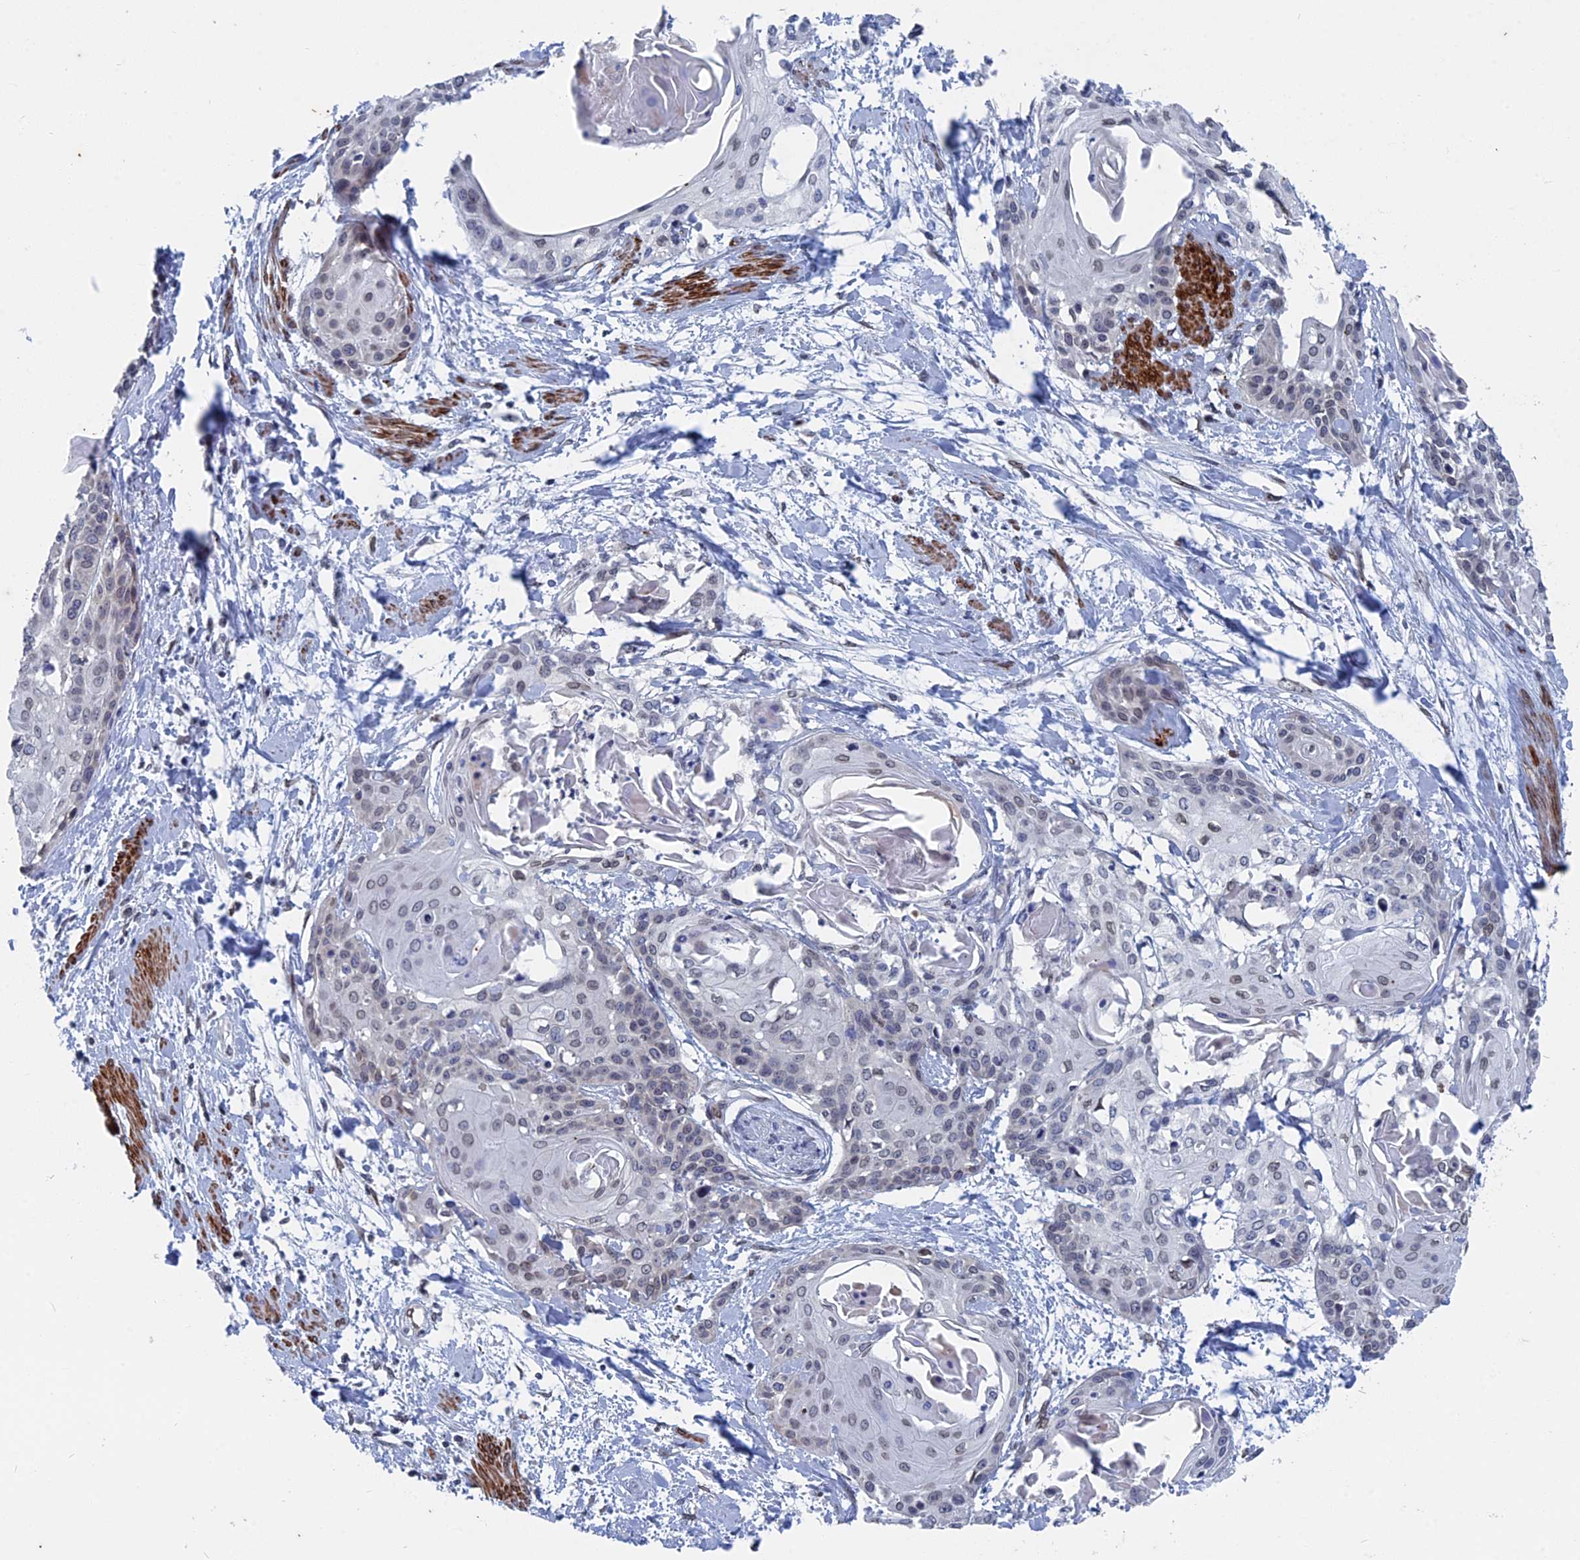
{"staining": {"intensity": "negative", "quantity": "none", "location": "none"}, "tissue": "cervical cancer", "cell_type": "Tumor cells", "image_type": "cancer", "snomed": [{"axis": "morphology", "description": "Squamous cell carcinoma, NOS"}, {"axis": "topography", "description": "Cervix"}], "caption": "This is an immunohistochemistry photomicrograph of human cervical cancer. There is no staining in tumor cells.", "gene": "MTRF1", "patient": {"sex": "female", "age": 57}}